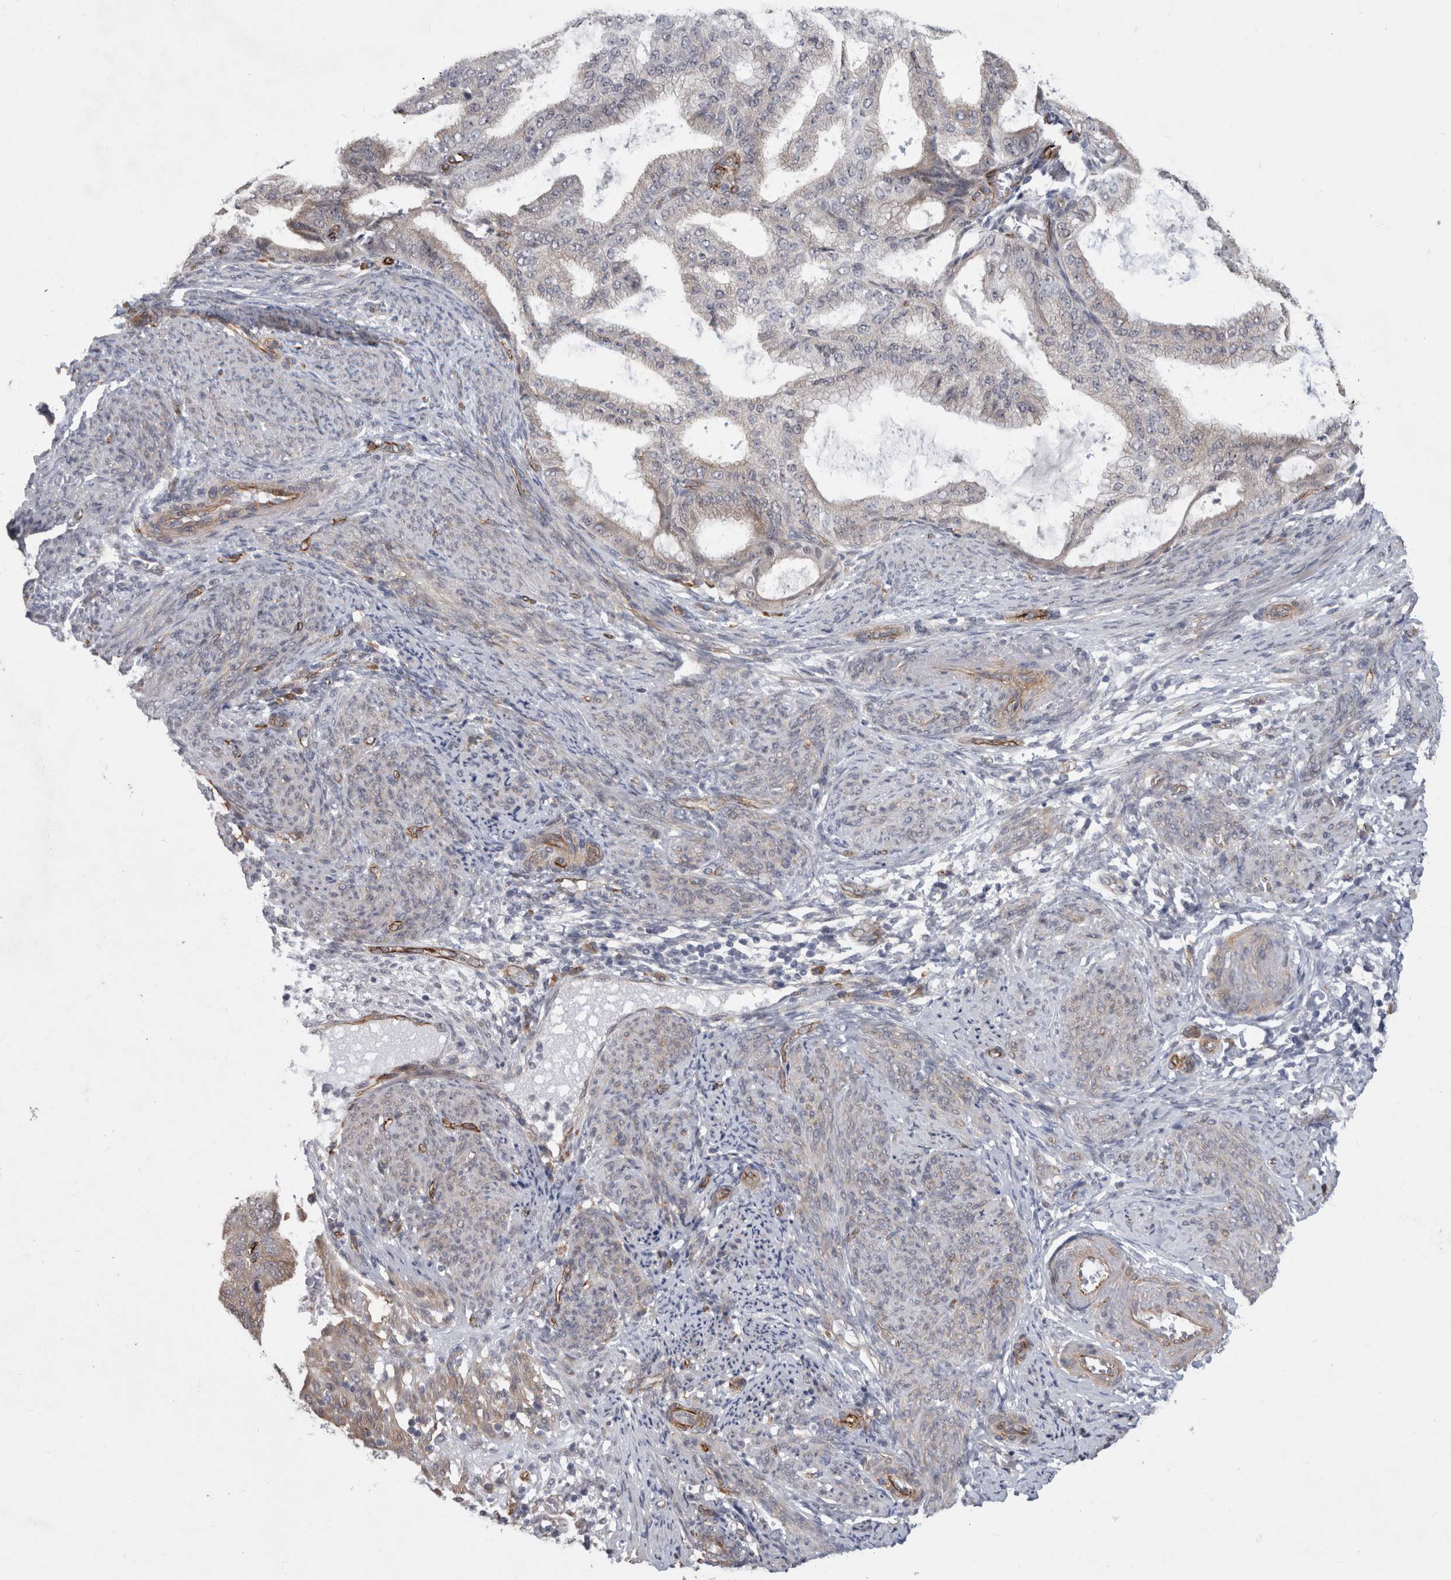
{"staining": {"intensity": "negative", "quantity": "none", "location": "none"}, "tissue": "endometrial cancer", "cell_type": "Tumor cells", "image_type": "cancer", "snomed": [{"axis": "morphology", "description": "Adenocarcinoma, NOS"}, {"axis": "topography", "description": "Endometrium"}], "caption": "An immunohistochemistry (IHC) image of endometrial cancer (adenocarcinoma) is shown. There is no staining in tumor cells of endometrial cancer (adenocarcinoma).", "gene": "FAM83H", "patient": {"sex": "female", "age": 58}}